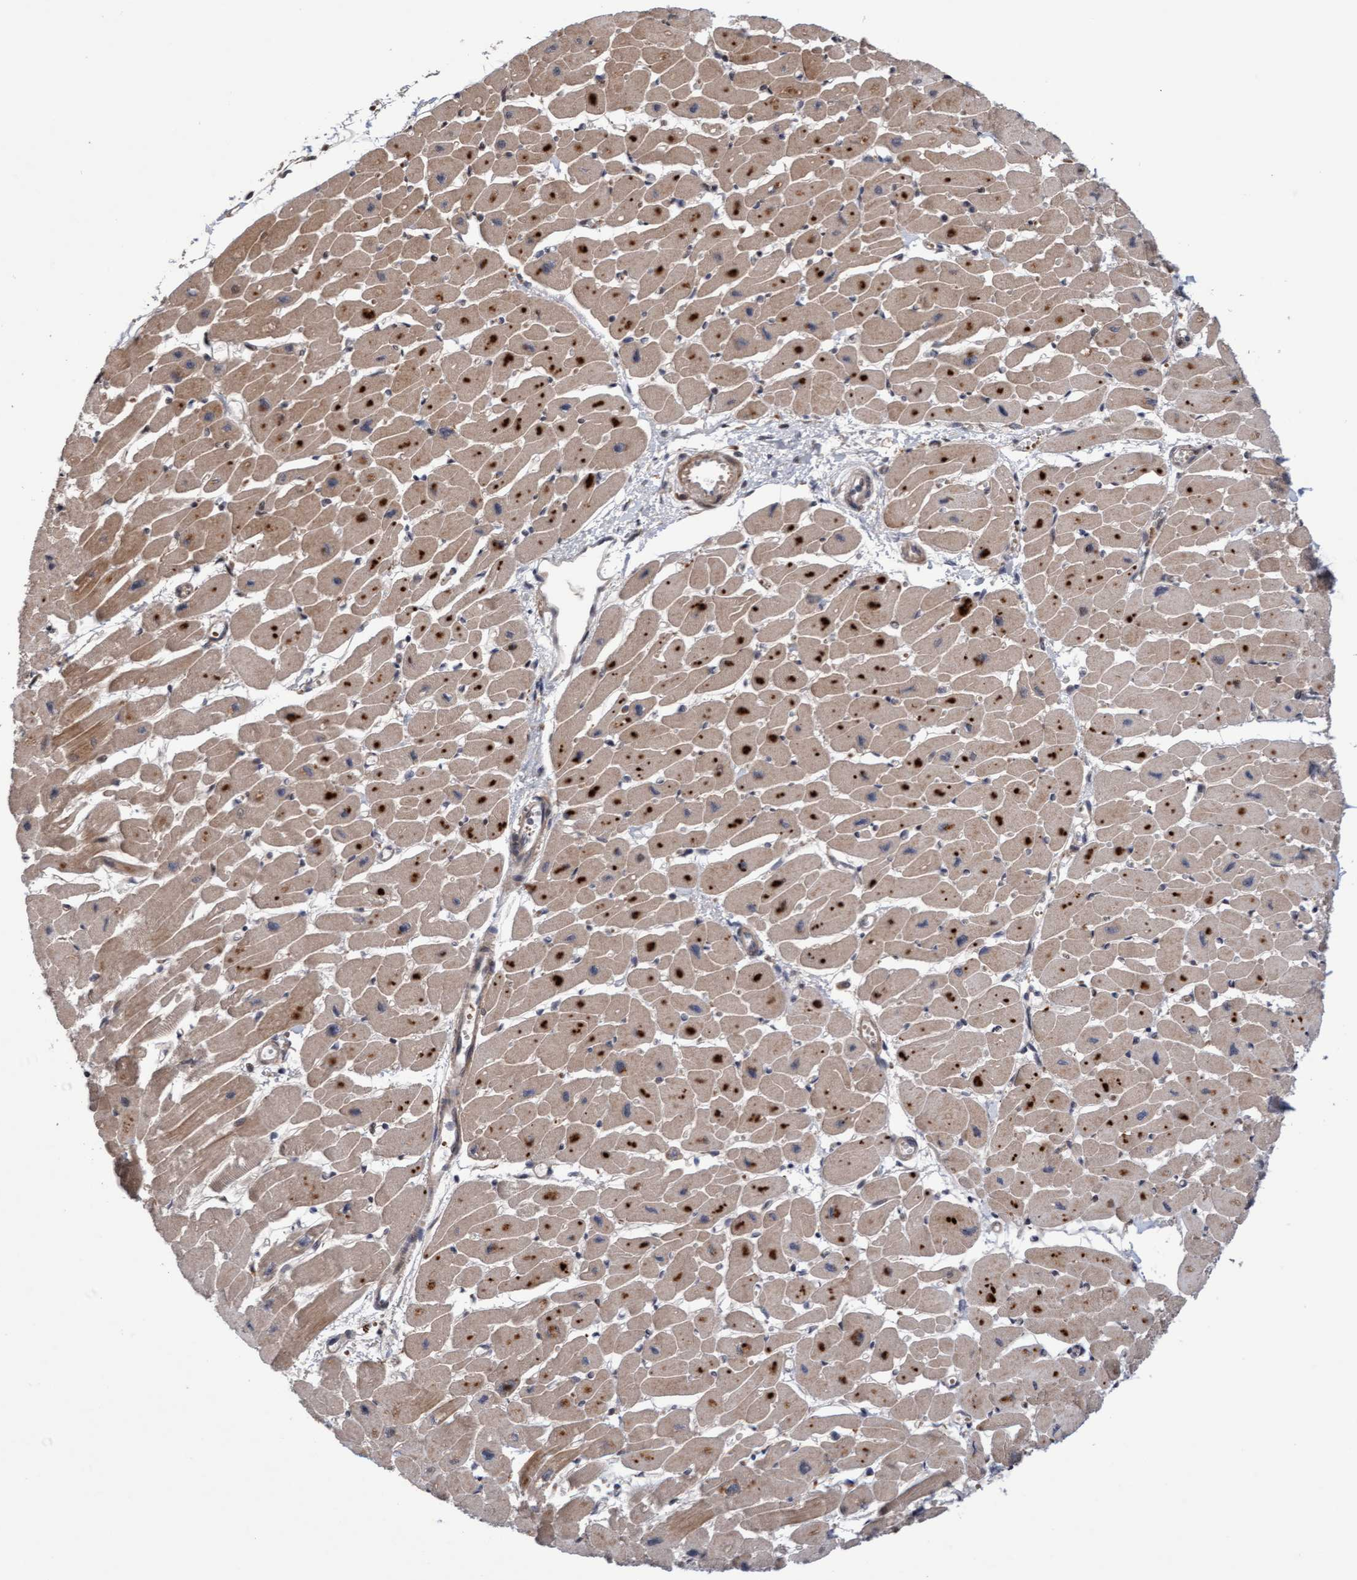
{"staining": {"intensity": "moderate", "quantity": "25%-75%", "location": "cytoplasmic/membranous"}, "tissue": "heart muscle", "cell_type": "Cardiomyocytes", "image_type": "normal", "snomed": [{"axis": "morphology", "description": "Normal tissue, NOS"}, {"axis": "topography", "description": "Heart"}], "caption": "Heart muscle was stained to show a protein in brown. There is medium levels of moderate cytoplasmic/membranous positivity in about 25%-75% of cardiomyocytes. (brown staining indicates protein expression, while blue staining denotes nuclei).", "gene": "PECR", "patient": {"sex": "female", "age": 54}}